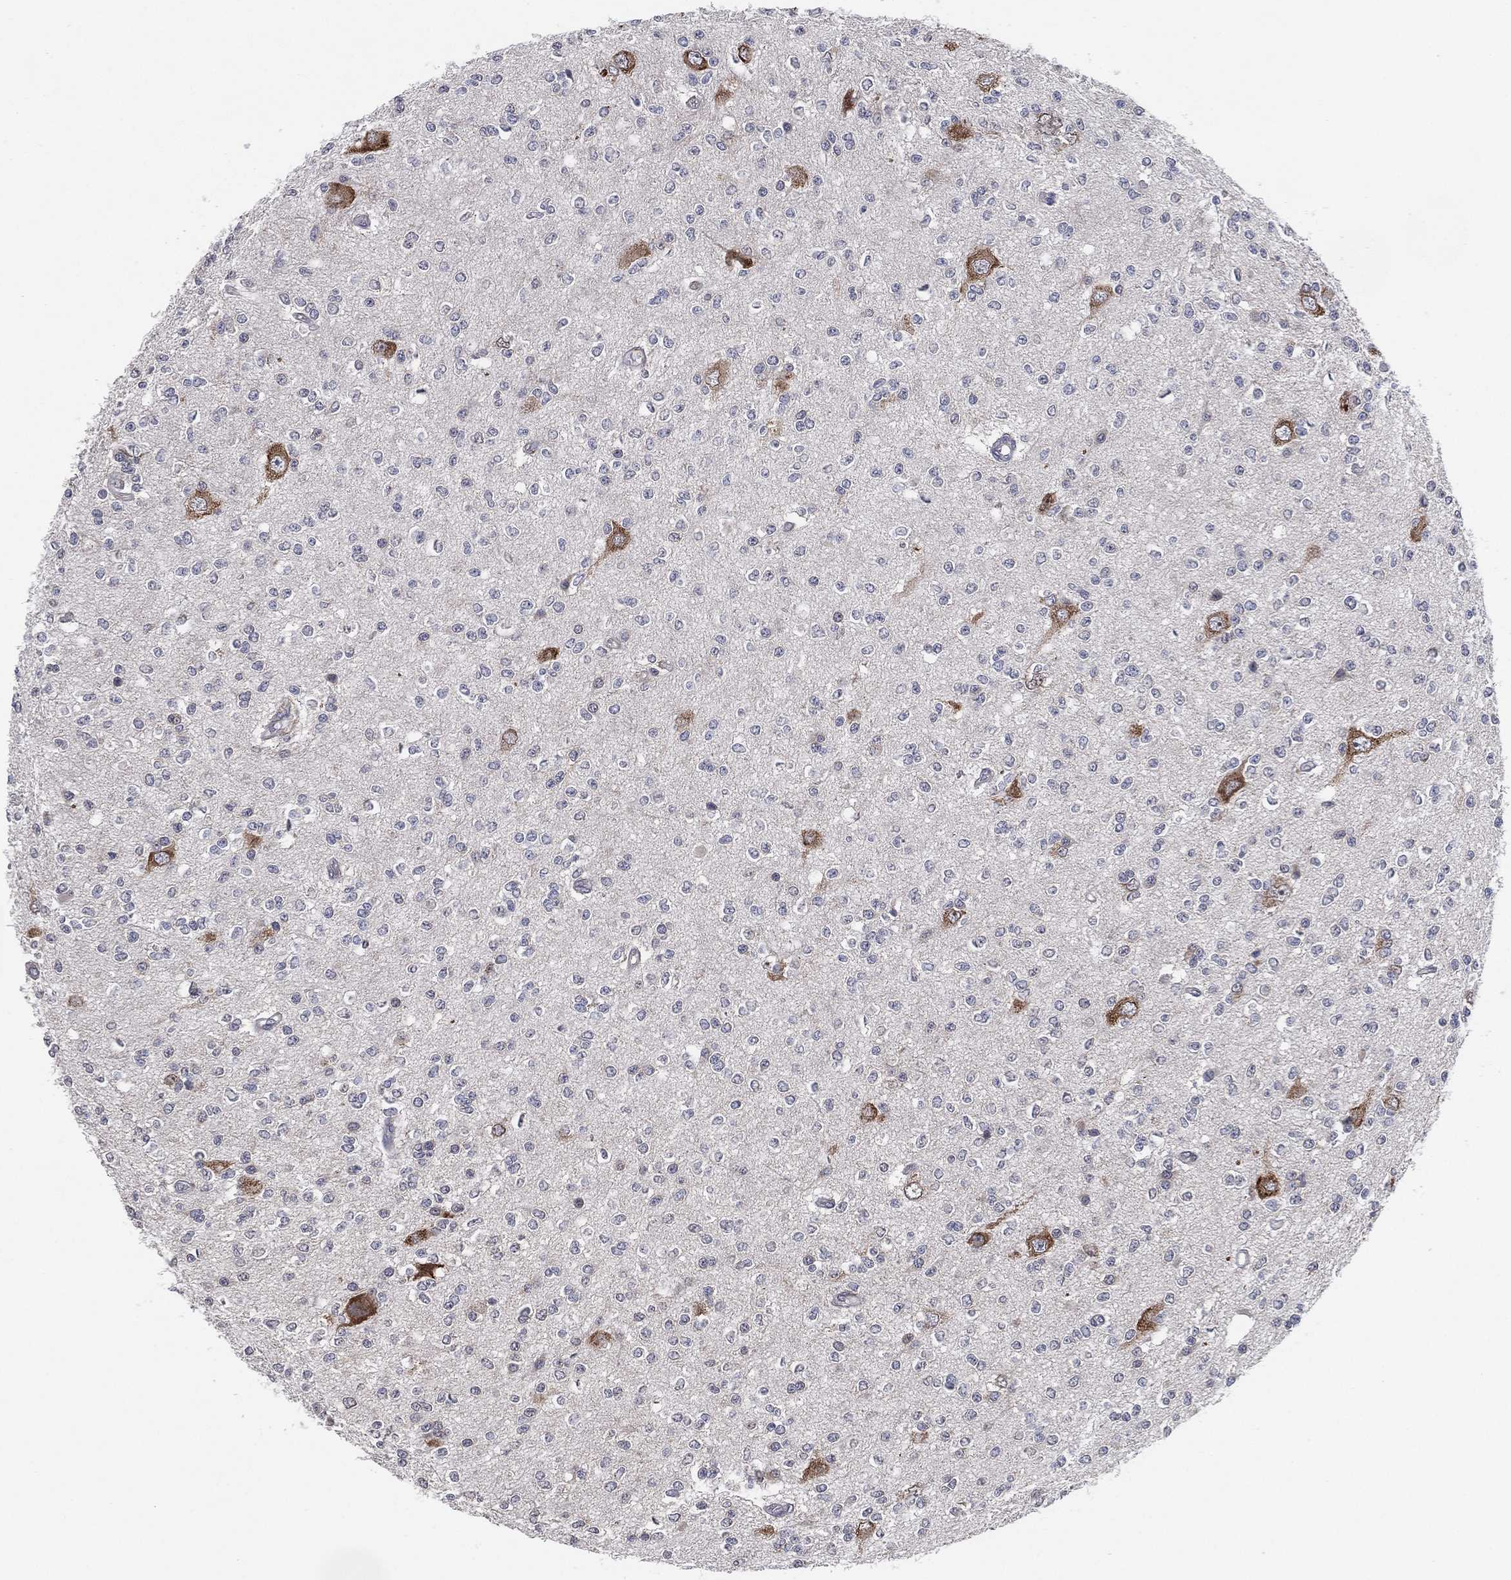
{"staining": {"intensity": "negative", "quantity": "none", "location": "none"}, "tissue": "glioma", "cell_type": "Tumor cells", "image_type": "cancer", "snomed": [{"axis": "morphology", "description": "Glioma, malignant, Low grade"}, {"axis": "topography", "description": "Brain"}], "caption": "An IHC micrograph of malignant glioma (low-grade) is shown. There is no staining in tumor cells of malignant glioma (low-grade).", "gene": "FAM104A", "patient": {"sex": "male", "age": 67}}